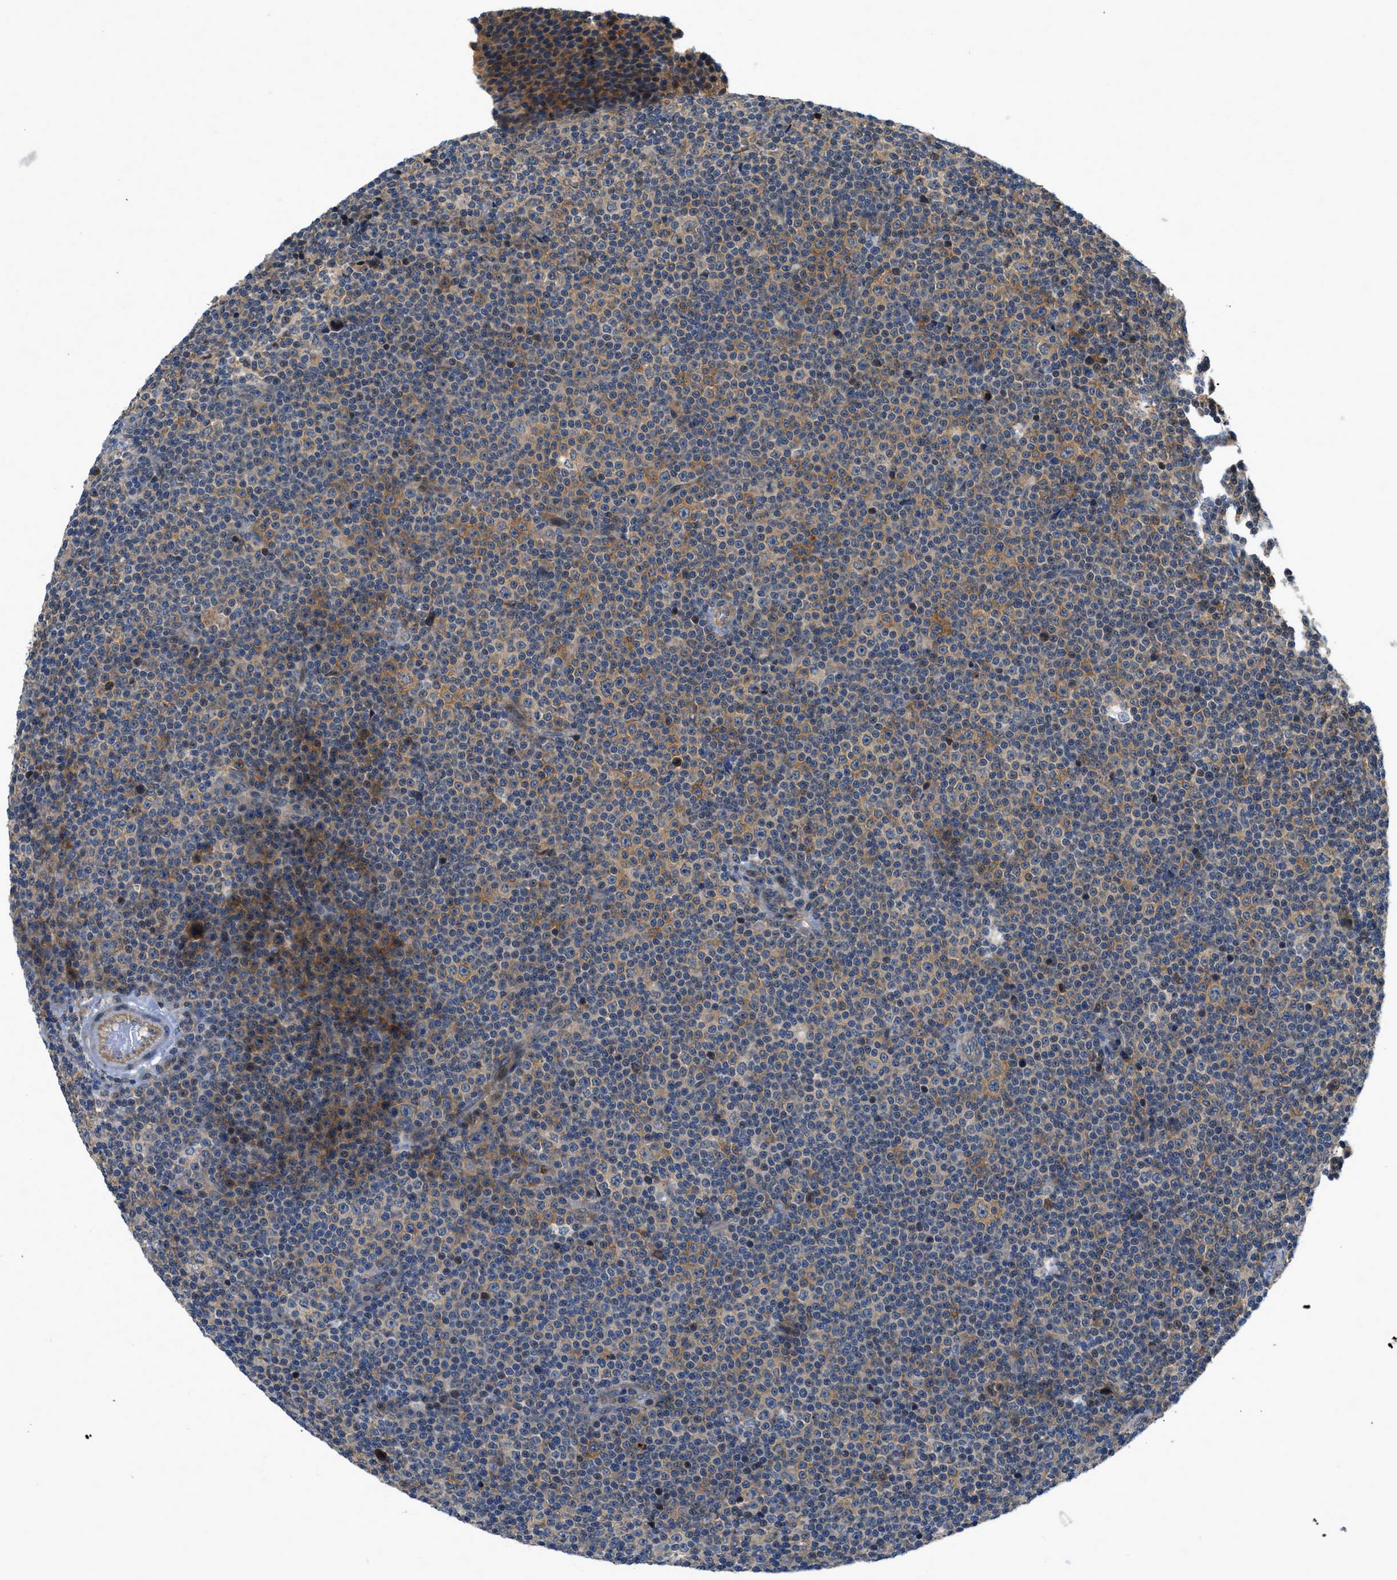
{"staining": {"intensity": "weak", "quantity": "25%-75%", "location": "cytoplasmic/membranous"}, "tissue": "lymphoma", "cell_type": "Tumor cells", "image_type": "cancer", "snomed": [{"axis": "morphology", "description": "Malignant lymphoma, non-Hodgkin's type, Low grade"}, {"axis": "topography", "description": "Lymph node"}], "caption": "Protein staining by IHC demonstrates weak cytoplasmic/membranous staining in approximately 25%-75% of tumor cells in malignant lymphoma, non-Hodgkin's type (low-grade).", "gene": "GPR31", "patient": {"sex": "female", "age": 67}}